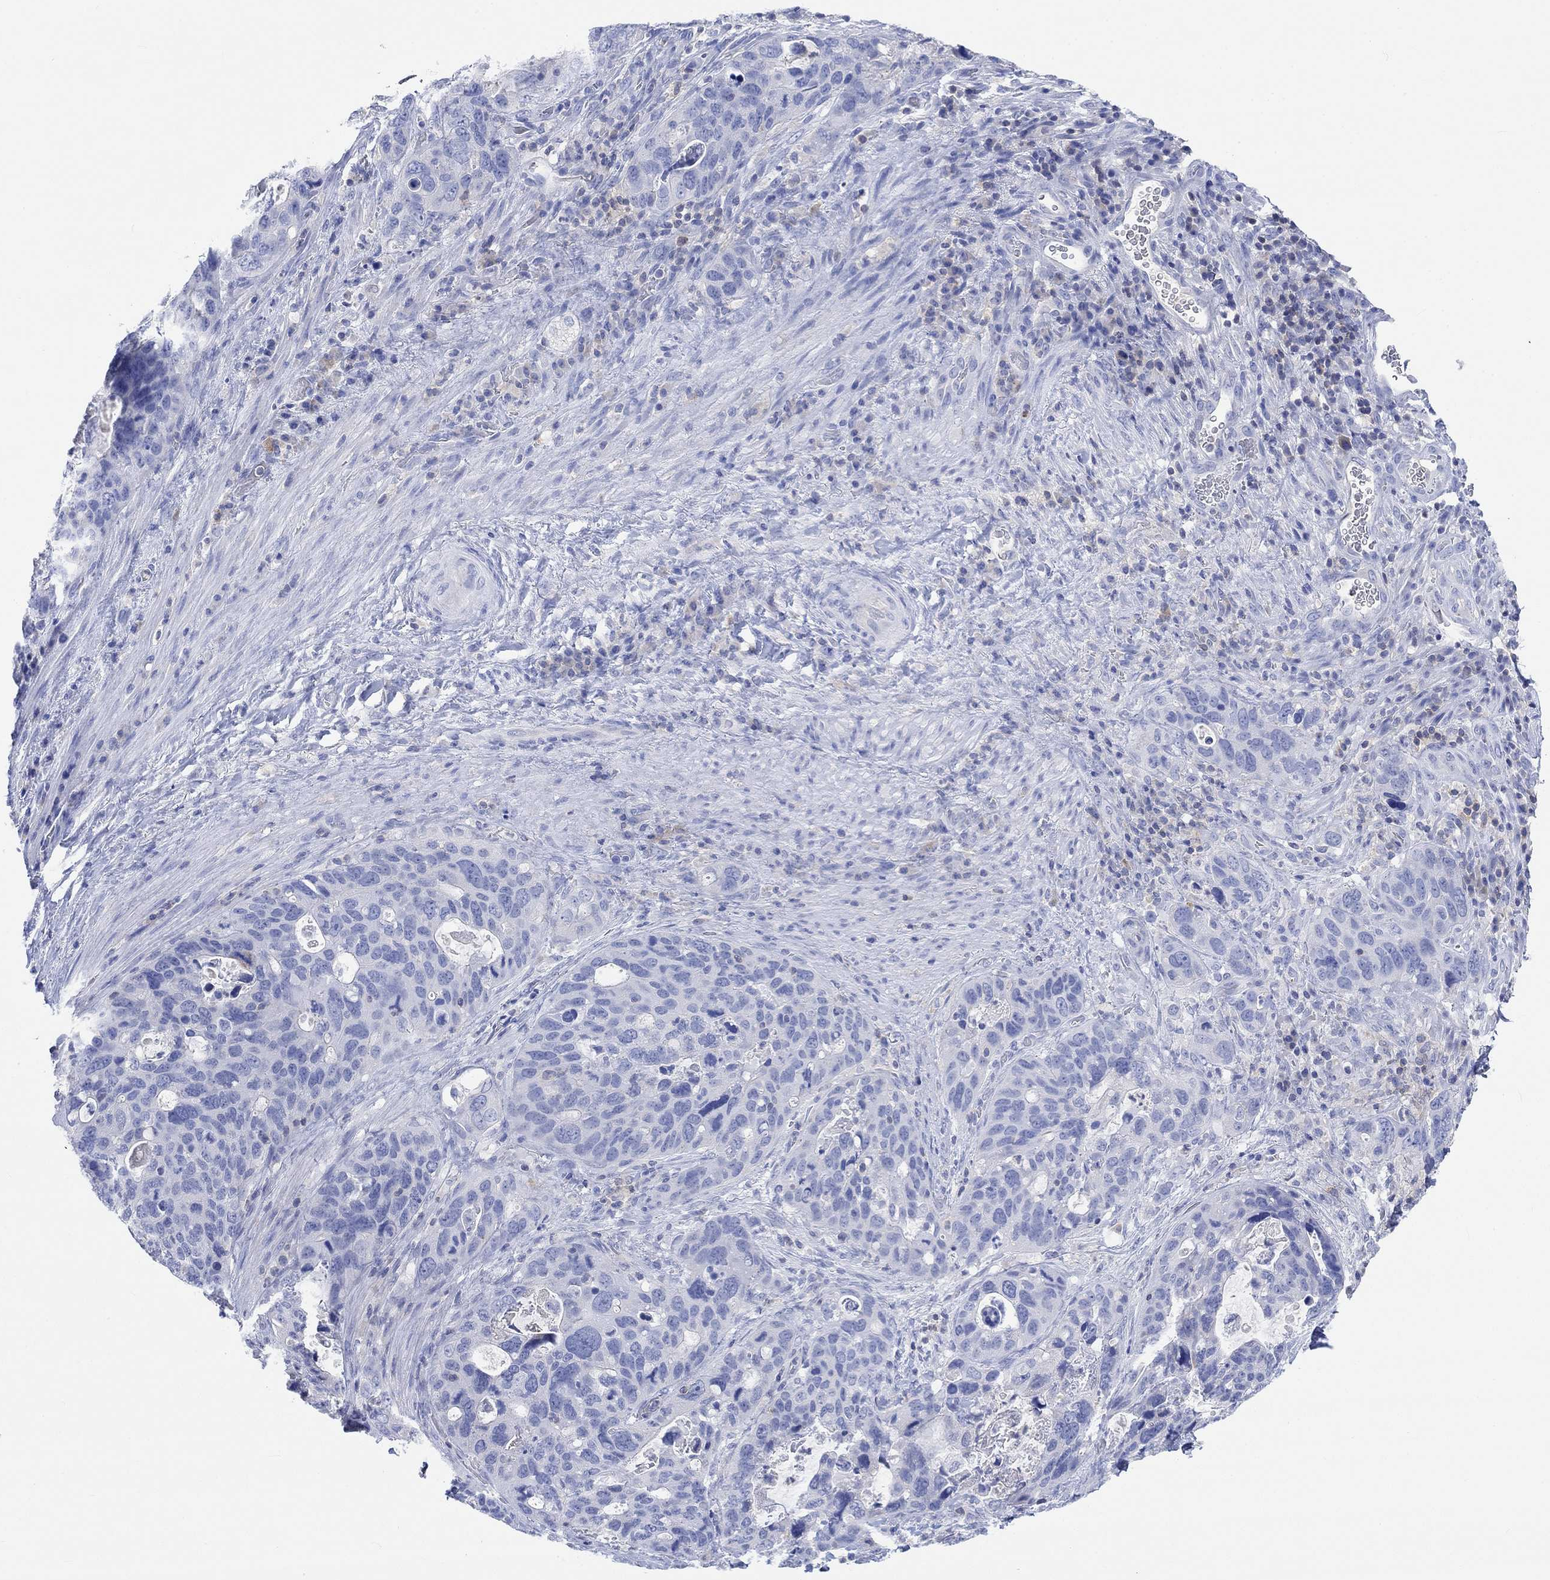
{"staining": {"intensity": "negative", "quantity": "none", "location": "none"}, "tissue": "stomach cancer", "cell_type": "Tumor cells", "image_type": "cancer", "snomed": [{"axis": "morphology", "description": "Adenocarcinoma, NOS"}, {"axis": "topography", "description": "Stomach"}], "caption": "Tumor cells show no significant positivity in adenocarcinoma (stomach). (DAB immunohistochemistry (IHC), high magnification).", "gene": "GCM1", "patient": {"sex": "male", "age": 54}}